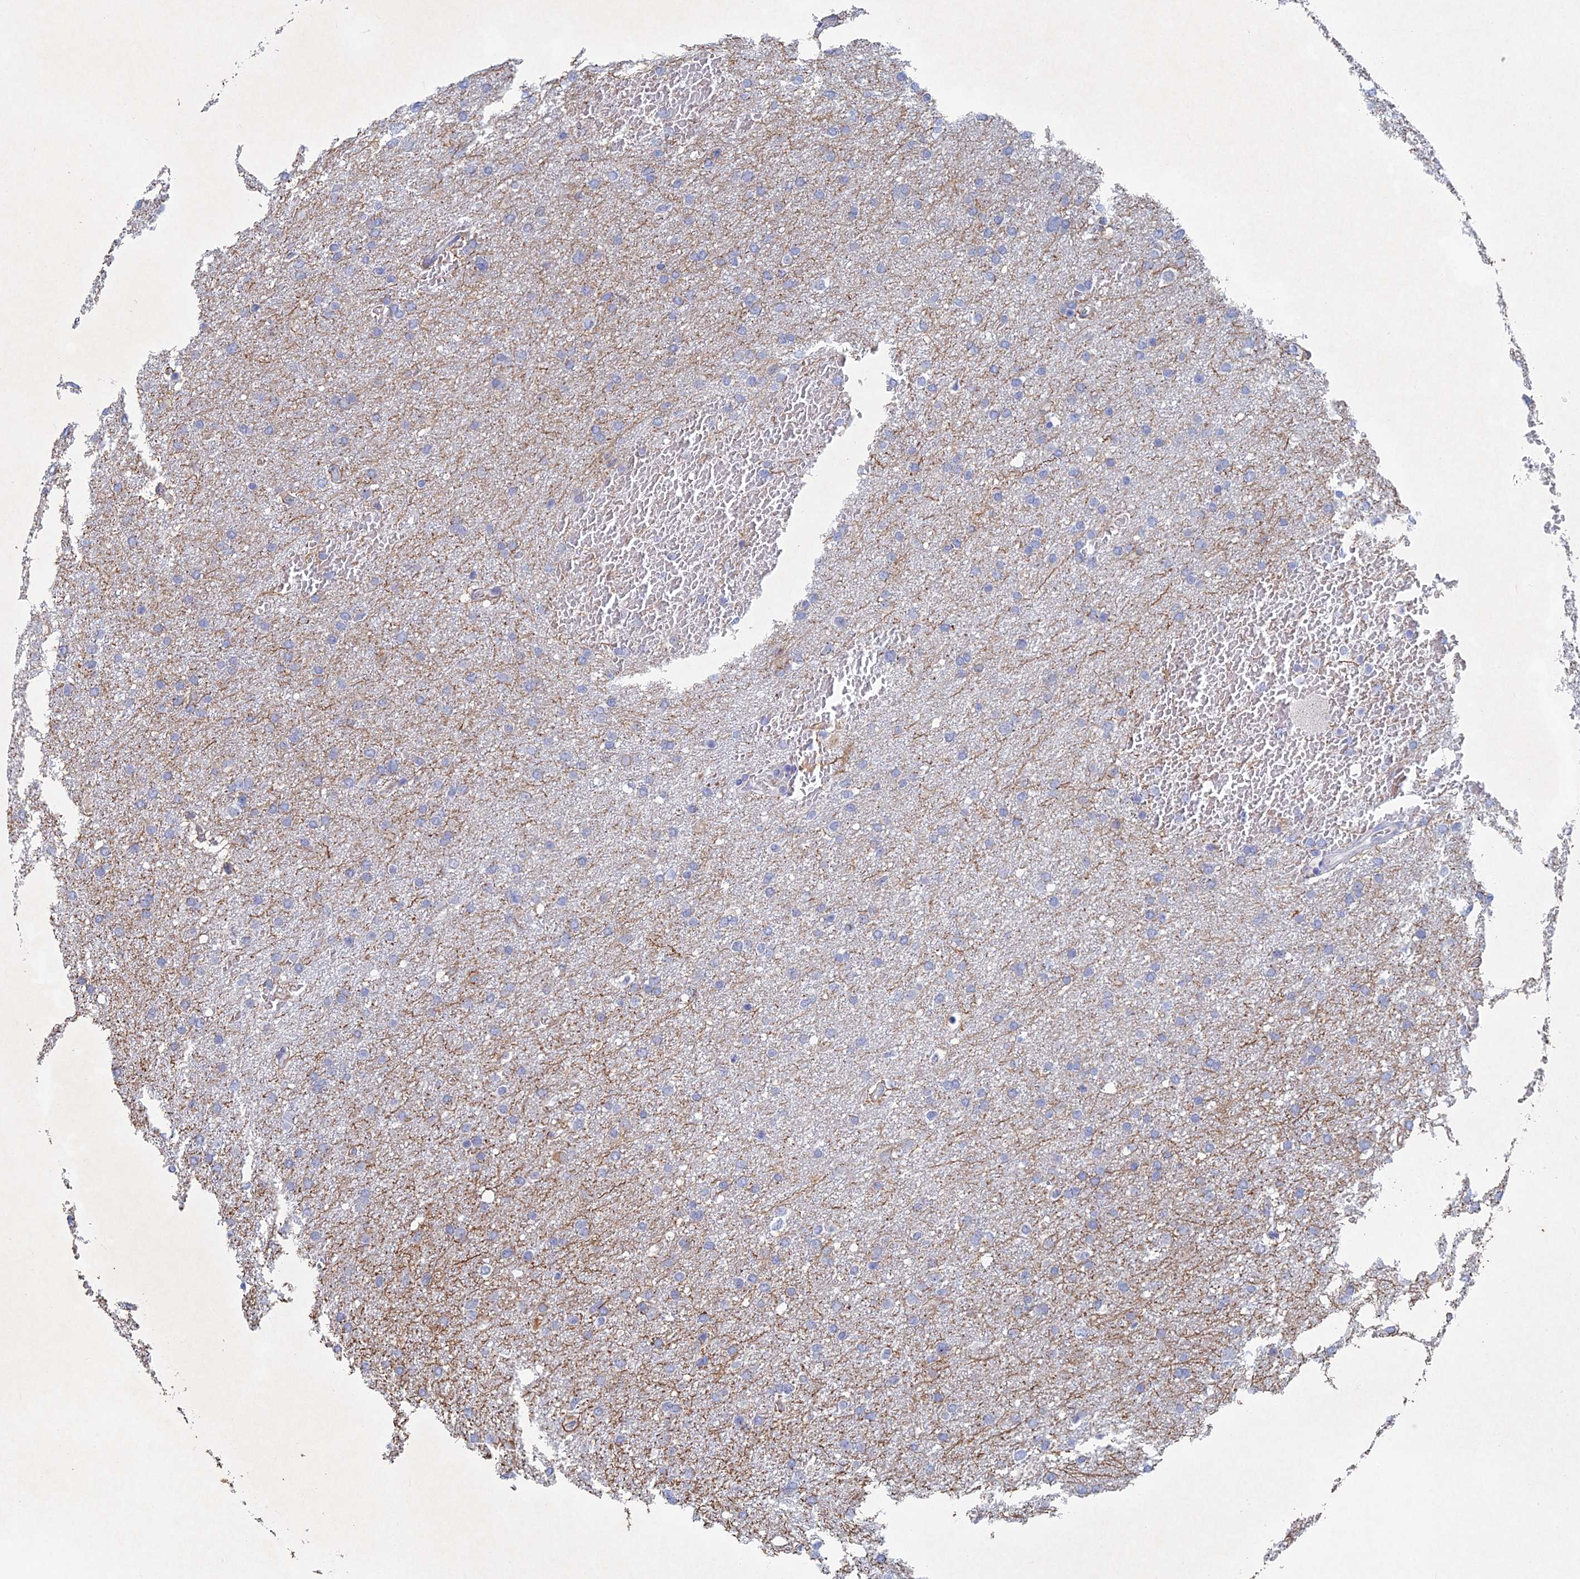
{"staining": {"intensity": "negative", "quantity": "none", "location": "none"}, "tissue": "glioma", "cell_type": "Tumor cells", "image_type": "cancer", "snomed": [{"axis": "morphology", "description": "Glioma, malignant, High grade"}, {"axis": "topography", "description": "Cerebral cortex"}], "caption": "Human glioma stained for a protein using immunohistochemistry demonstrates no staining in tumor cells.", "gene": "GMNC", "patient": {"sex": "female", "age": 36}}